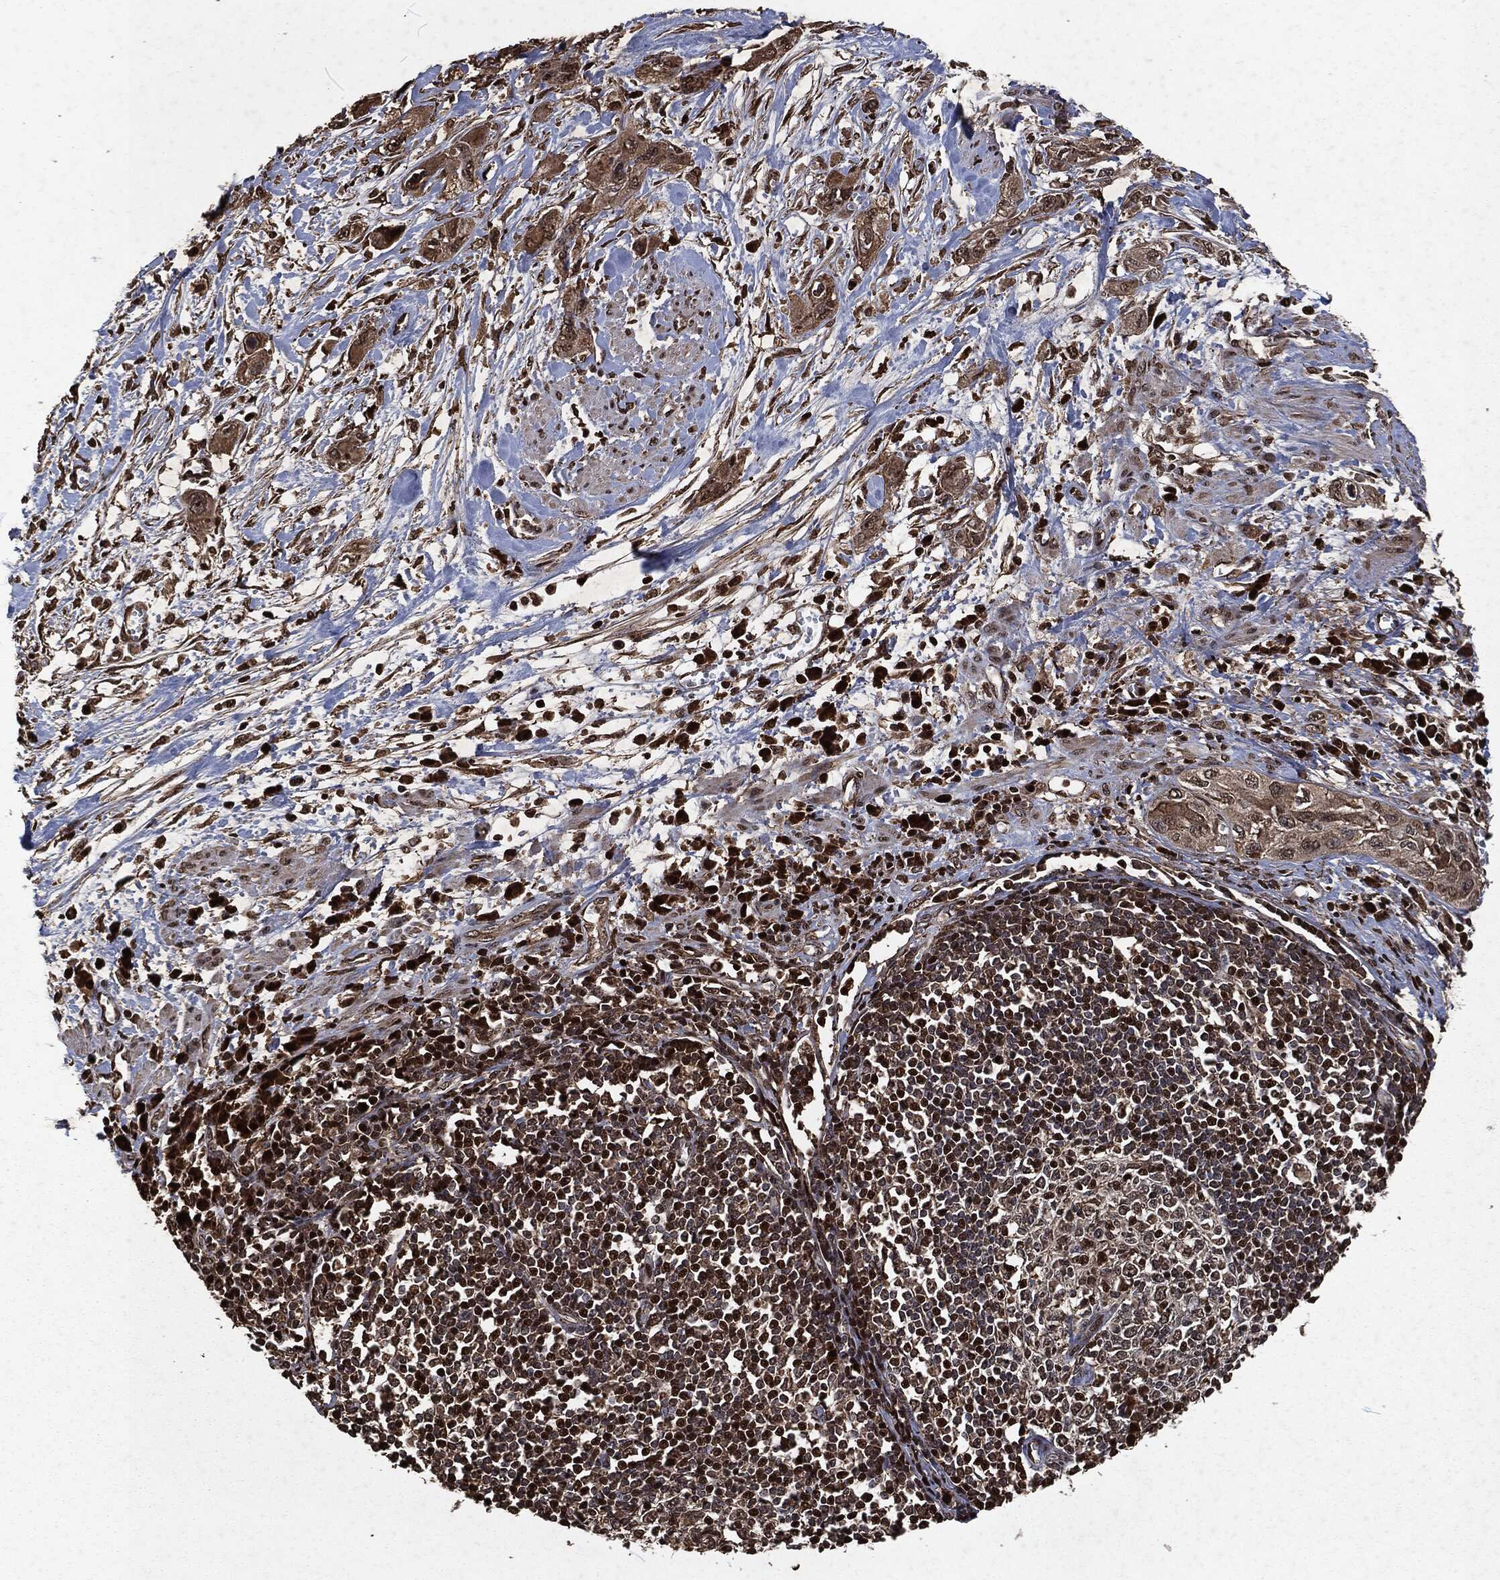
{"staining": {"intensity": "moderate", "quantity": "25%-75%", "location": "cytoplasmic/membranous,nuclear"}, "tissue": "pancreatic cancer", "cell_type": "Tumor cells", "image_type": "cancer", "snomed": [{"axis": "morphology", "description": "Adenocarcinoma, NOS"}, {"axis": "topography", "description": "Pancreas"}], "caption": "This photomicrograph shows immunohistochemistry staining of pancreatic adenocarcinoma, with medium moderate cytoplasmic/membranous and nuclear expression in approximately 25%-75% of tumor cells.", "gene": "SNAI1", "patient": {"sex": "male", "age": 72}}